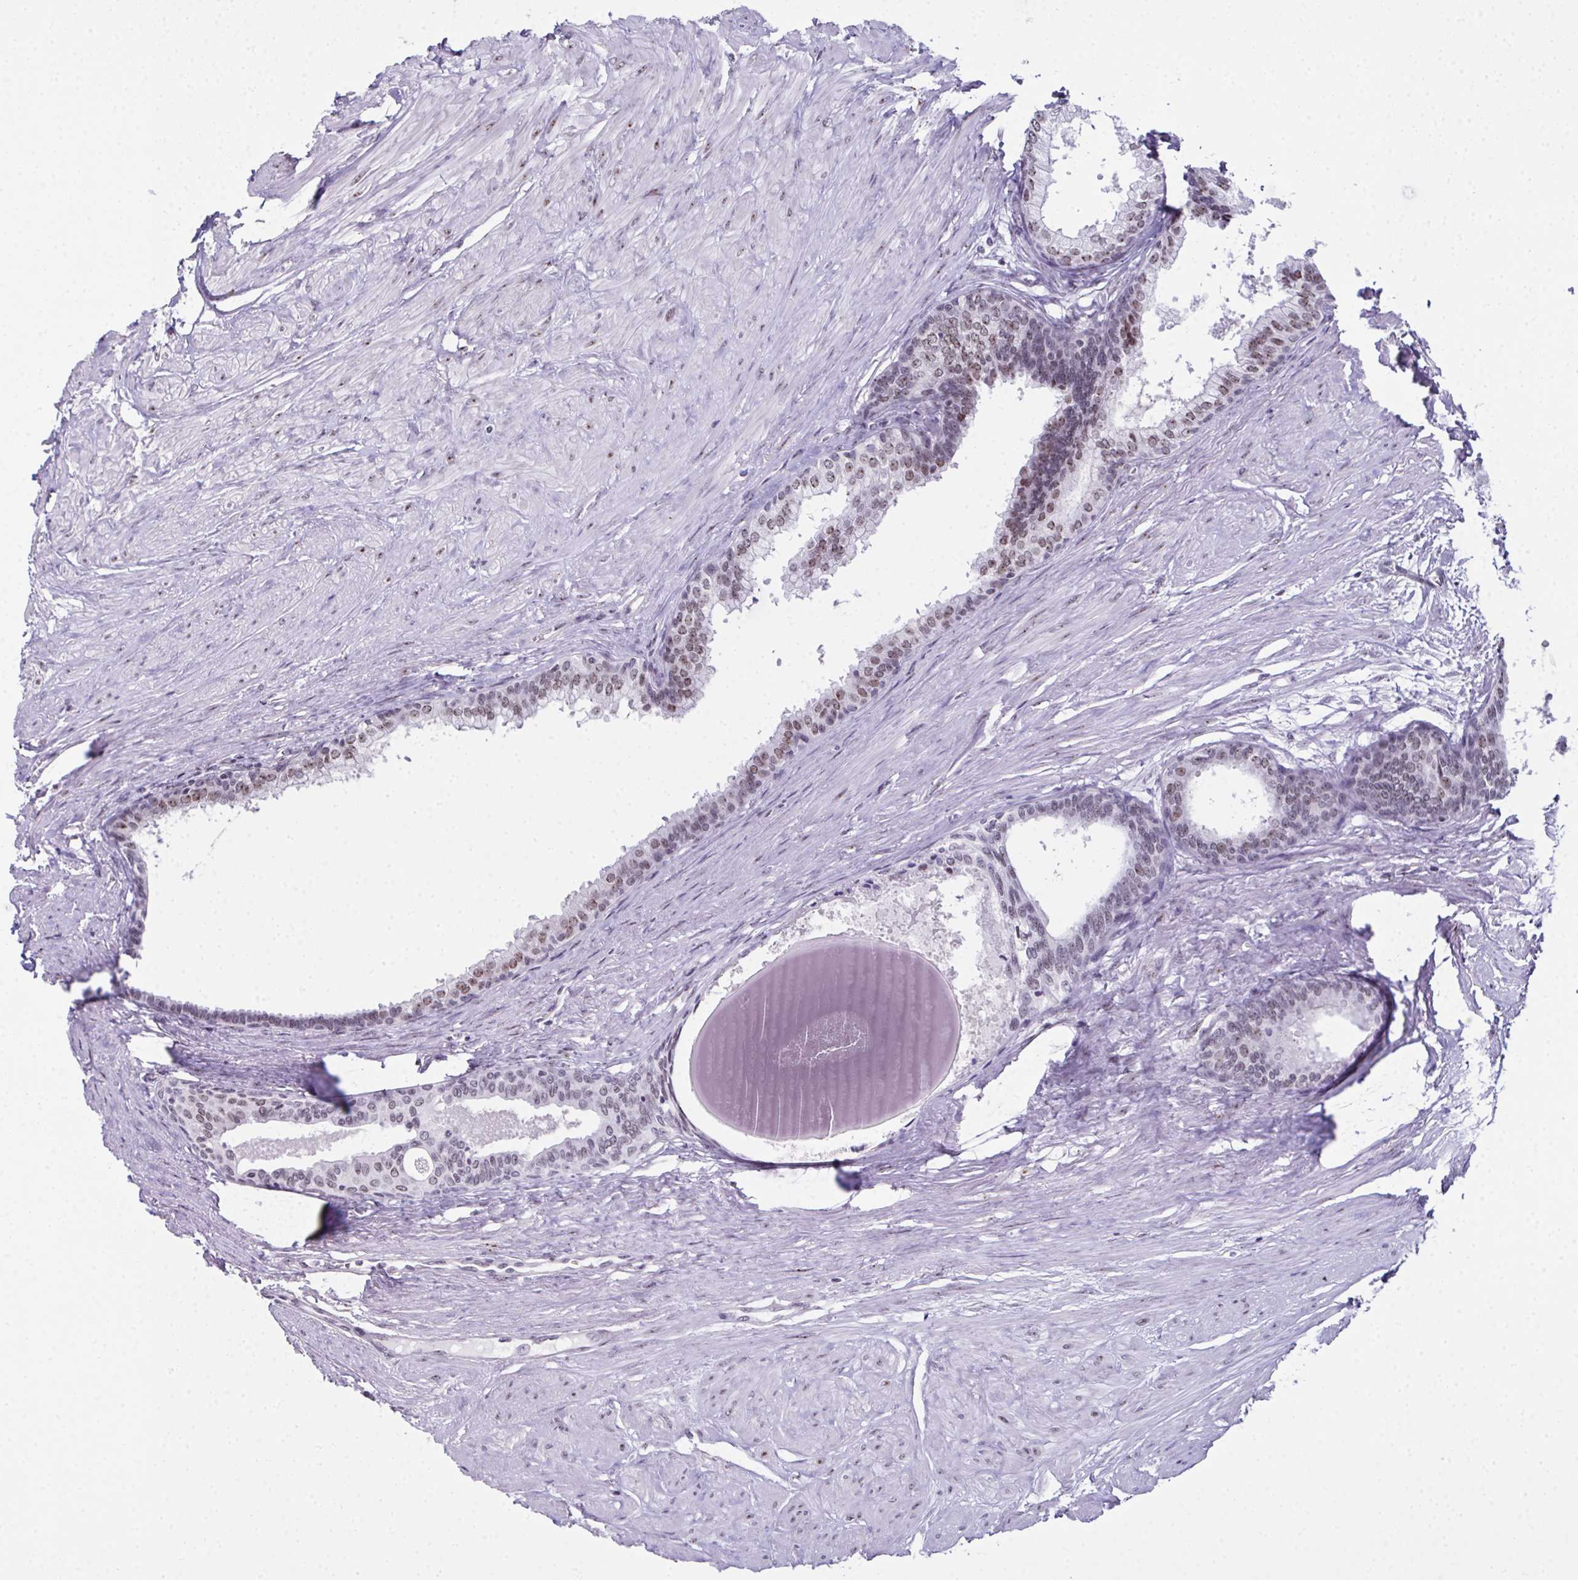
{"staining": {"intensity": "moderate", "quantity": ">75%", "location": "nuclear"}, "tissue": "prostate", "cell_type": "Glandular cells", "image_type": "normal", "snomed": [{"axis": "morphology", "description": "Normal tissue, NOS"}, {"axis": "topography", "description": "Prostate"}, {"axis": "topography", "description": "Peripheral nerve tissue"}], "caption": "A brown stain highlights moderate nuclear expression of a protein in glandular cells of unremarkable human prostate.", "gene": "ZNF800", "patient": {"sex": "male", "age": 55}}